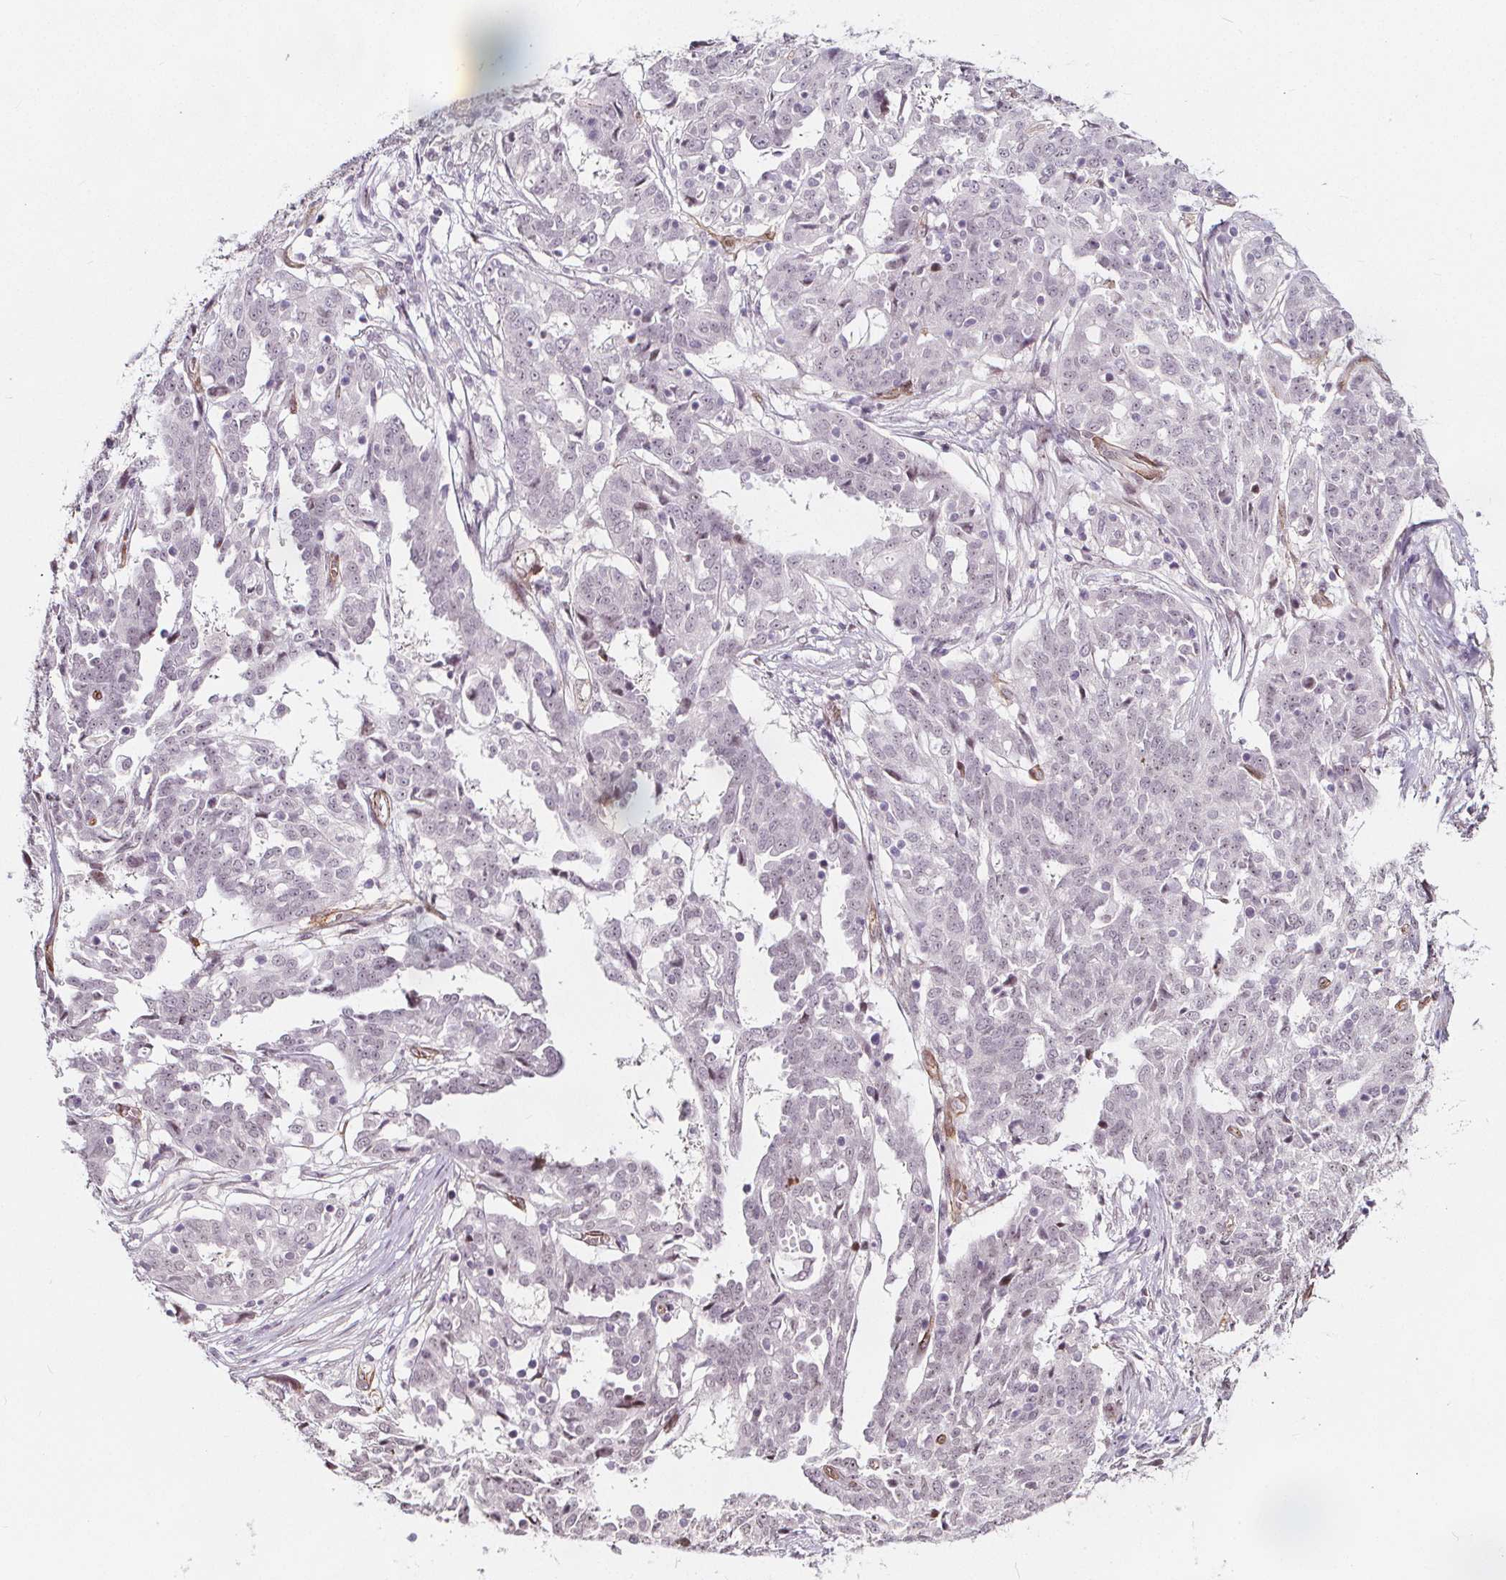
{"staining": {"intensity": "negative", "quantity": "none", "location": "none"}, "tissue": "ovarian cancer", "cell_type": "Tumor cells", "image_type": "cancer", "snomed": [{"axis": "morphology", "description": "Cystadenocarcinoma, serous, NOS"}, {"axis": "topography", "description": "Ovary"}], "caption": "Photomicrograph shows no protein expression in tumor cells of serous cystadenocarcinoma (ovarian) tissue.", "gene": "HAS1", "patient": {"sex": "female", "age": 67}}